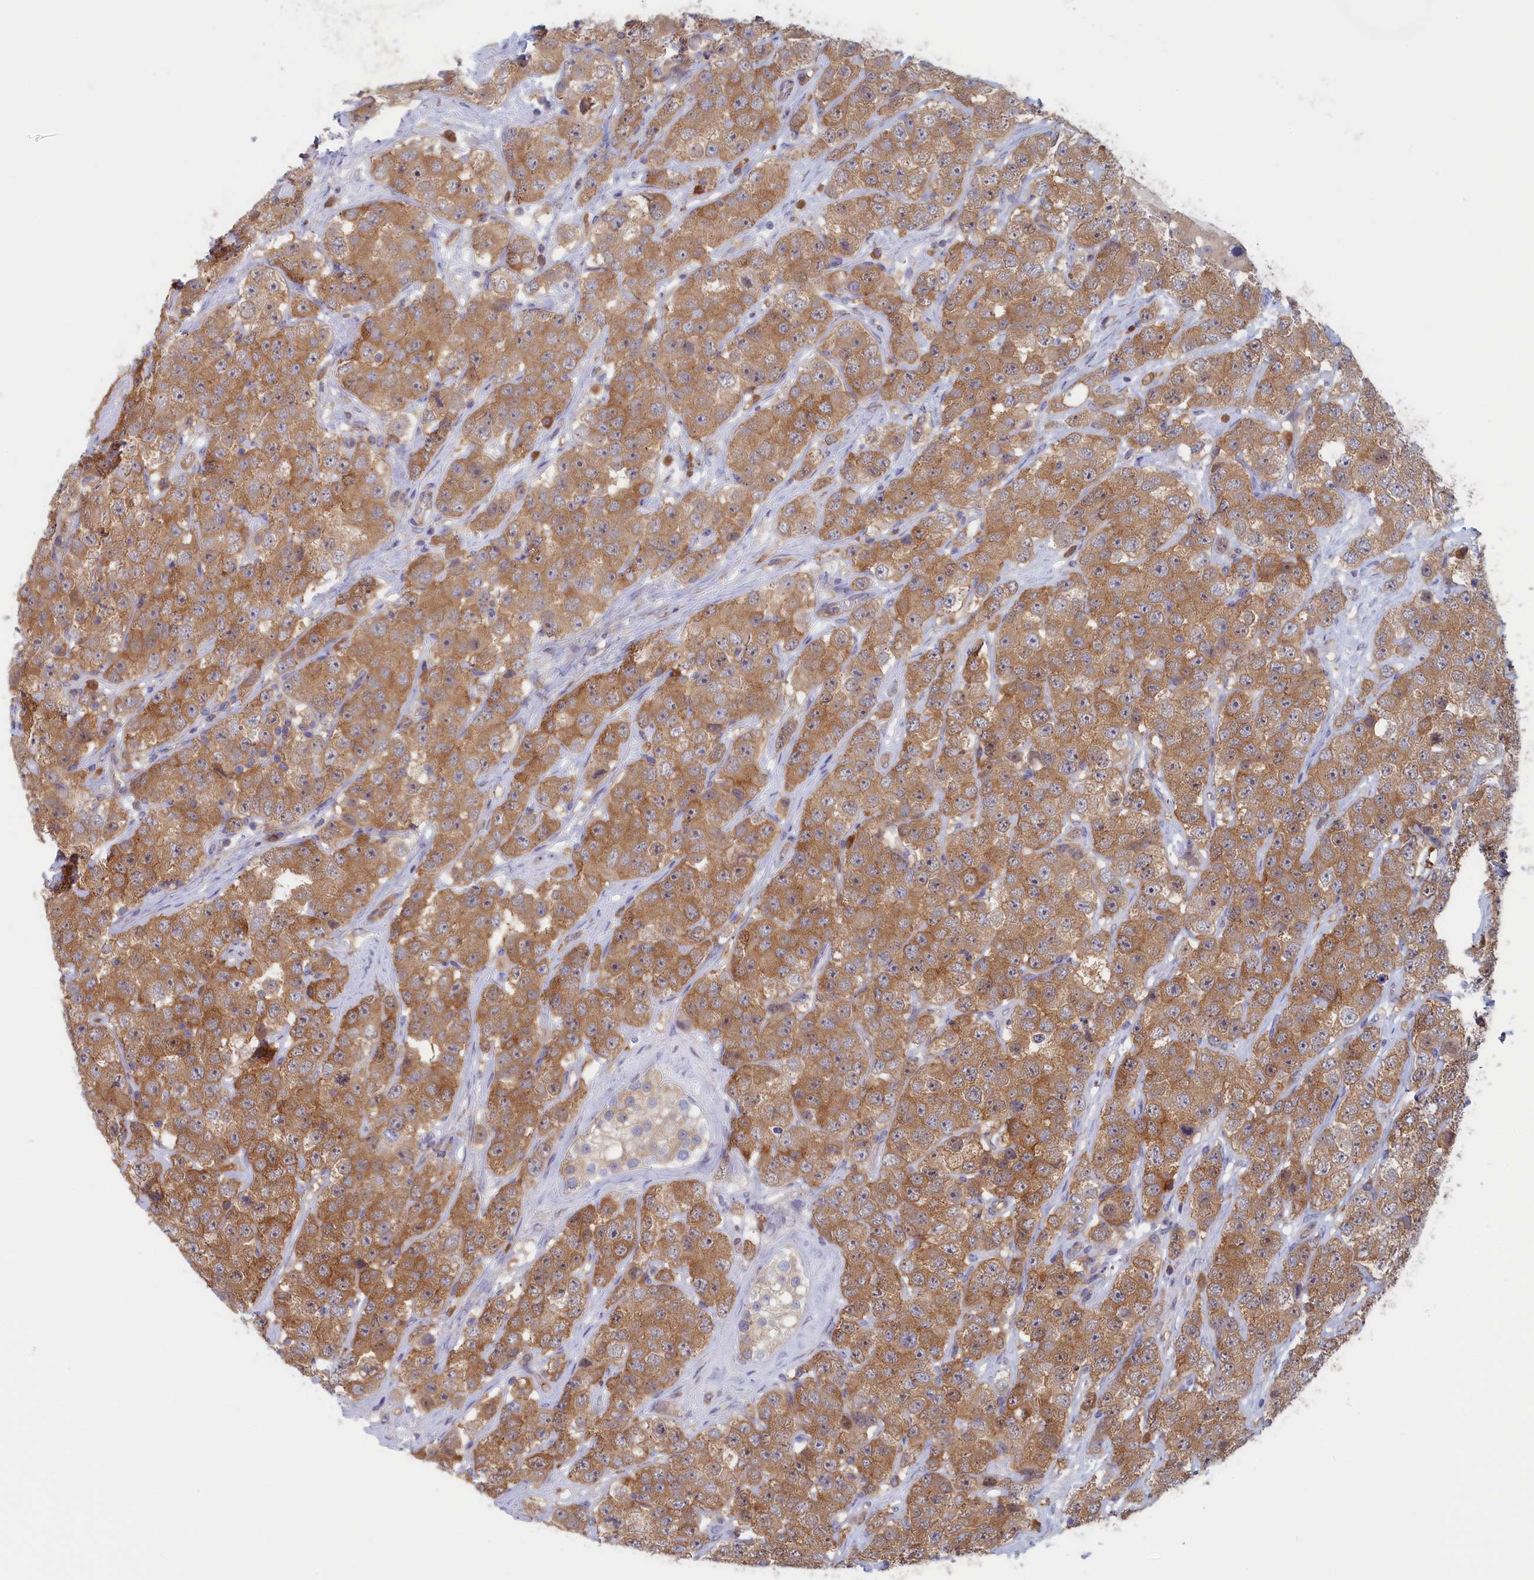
{"staining": {"intensity": "moderate", "quantity": ">75%", "location": "cytoplasmic/membranous"}, "tissue": "testis cancer", "cell_type": "Tumor cells", "image_type": "cancer", "snomed": [{"axis": "morphology", "description": "Seminoma, NOS"}, {"axis": "topography", "description": "Testis"}], "caption": "The micrograph exhibits immunohistochemical staining of testis cancer (seminoma). There is moderate cytoplasmic/membranous positivity is seen in approximately >75% of tumor cells.", "gene": "SYNDIG1L", "patient": {"sex": "male", "age": 28}}